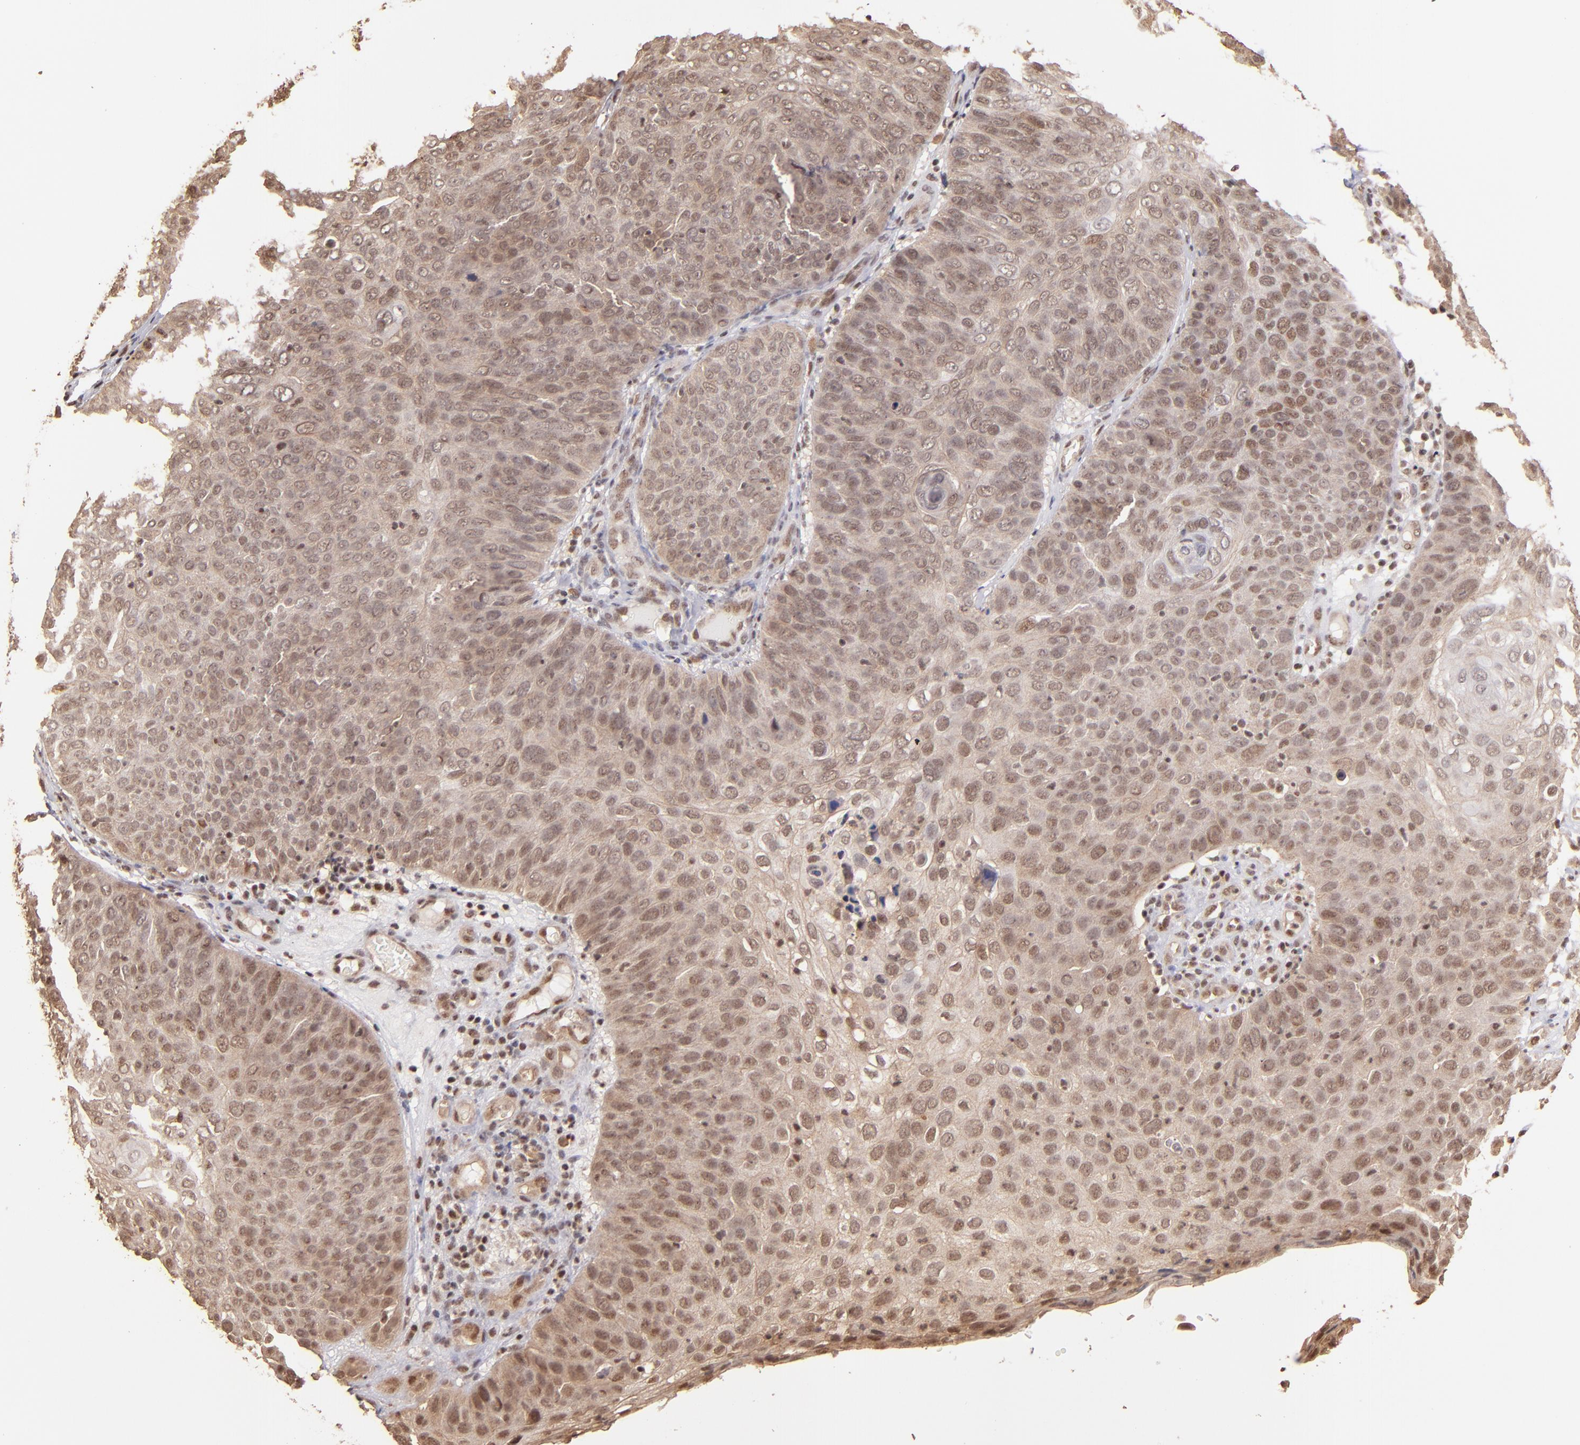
{"staining": {"intensity": "moderate", "quantity": ">75%", "location": "cytoplasmic/membranous,nuclear"}, "tissue": "skin cancer", "cell_type": "Tumor cells", "image_type": "cancer", "snomed": [{"axis": "morphology", "description": "Squamous cell carcinoma, NOS"}, {"axis": "topography", "description": "Skin"}], "caption": "Protein analysis of skin cancer (squamous cell carcinoma) tissue displays moderate cytoplasmic/membranous and nuclear expression in about >75% of tumor cells. (Stains: DAB (3,3'-diaminobenzidine) in brown, nuclei in blue, Microscopy: brightfield microscopy at high magnification).", "gene": "TERF2", "patient": {"sex": "male", "age": 87}}